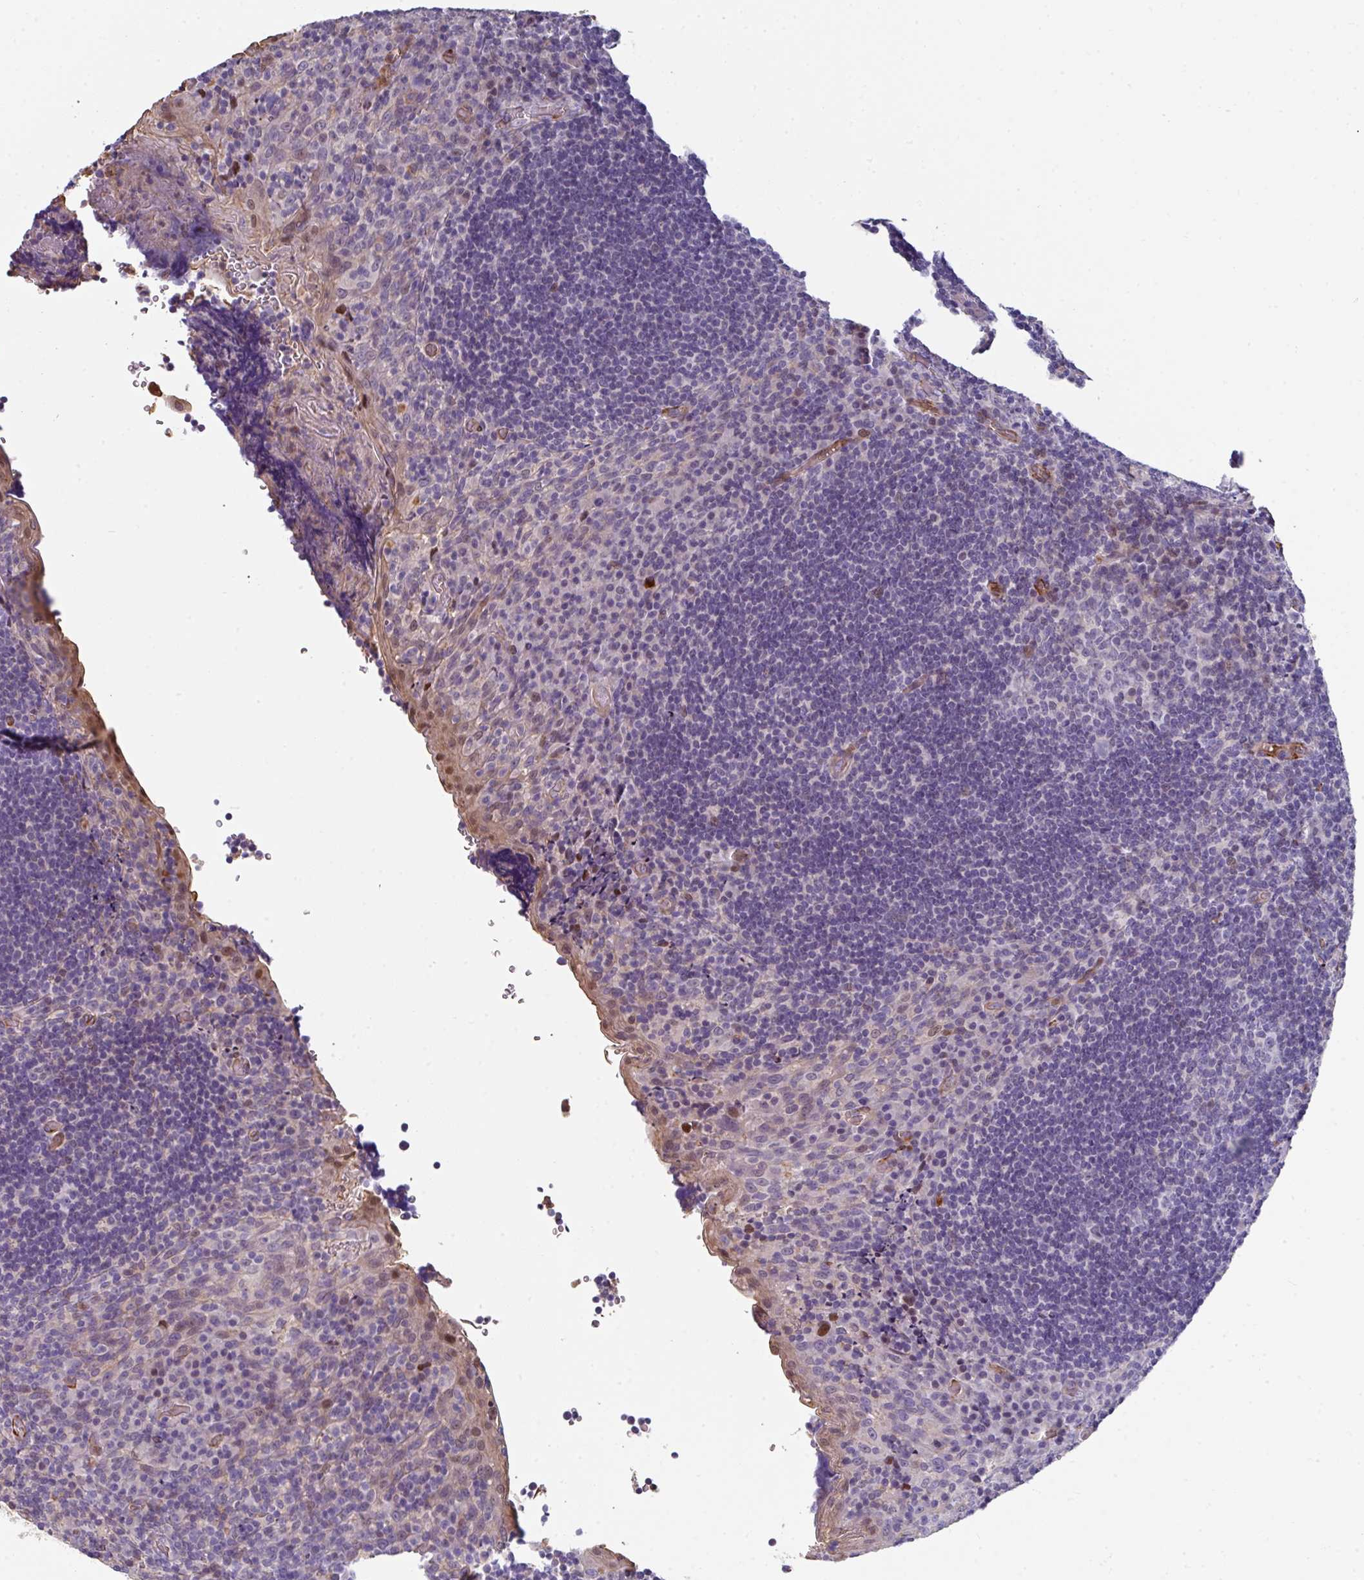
{"staining": {"intensity": "negative", "quantity": "none", "location": "none"}, "tissue": "tonsil", "cell_type": "Germinal center cells", "image_type": "normal", "snomed": [{"axis": "morphology", "description": "Normal tissue, NOS"}, {"axis": "topography", "description": "Tonsil"}], "caption": "Germinal center cells show no significant positivity in unremarkable tonsil. (DAB (3,3'-diaminobenzidine) immunohistochemistry visualized using brightfield microscopy, high magnification).", "gene": "BEND5", "patient": {"sex": "male", "age": 17}}